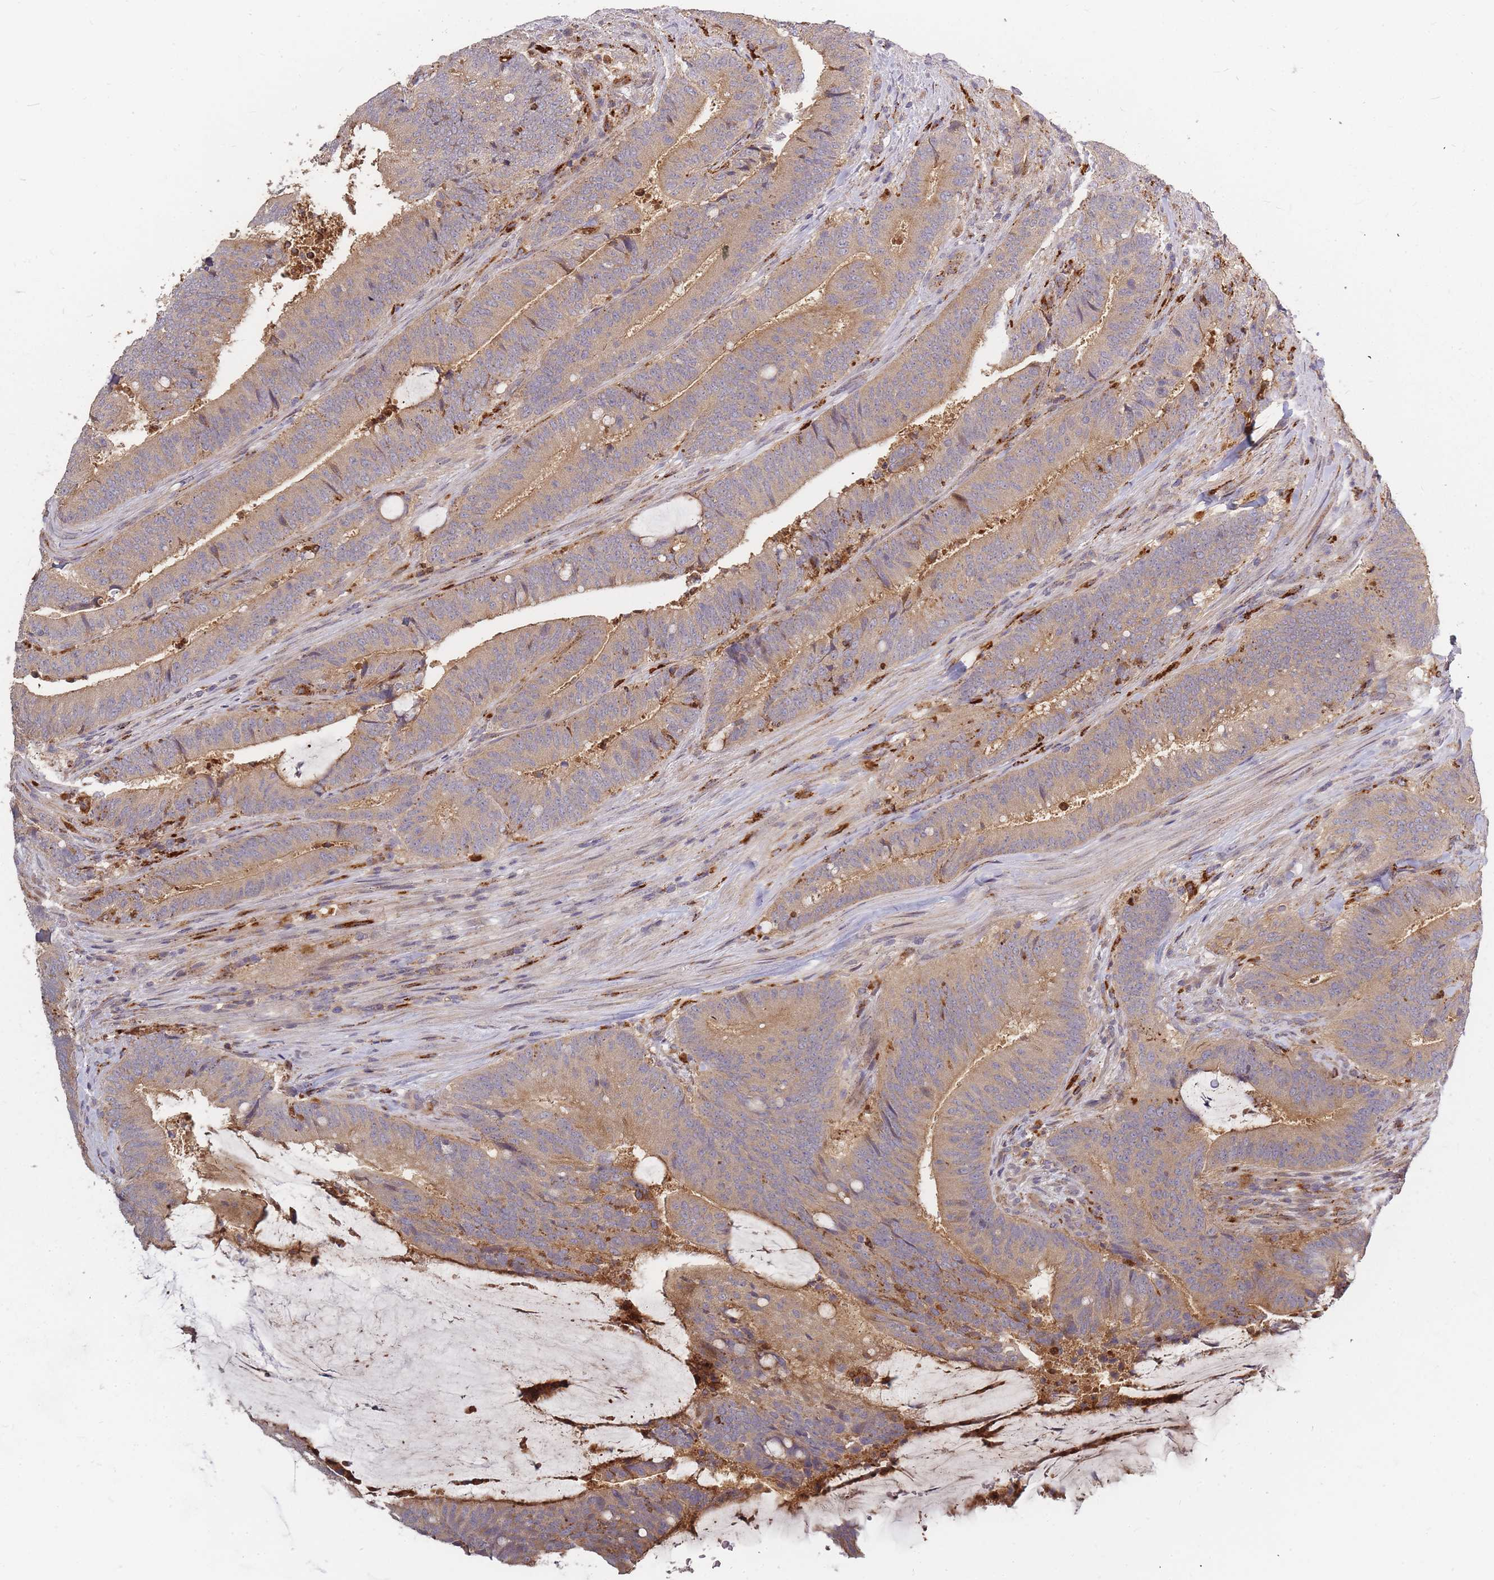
{"staining": {"intensity": "moderate", "quantity": ">75%", "location": "cytoplasmic/membranous"}, "tissue": "colorectal cancer", "cell_type": "Tumor cells", "image_type": "cancer", "snomed": [{"axis": "morphology", "description": "Adenocarcinoma, NOS"}, {"axis": "topography", "description": "Colon"}], "caption": "Tumor cells show moderate cytoplasmic/membranous expression in approximately >75% of cells in colorectal adenocarcinoma.", "gene": "ATG5", "patient": {"sex": "female", "age": 43}}